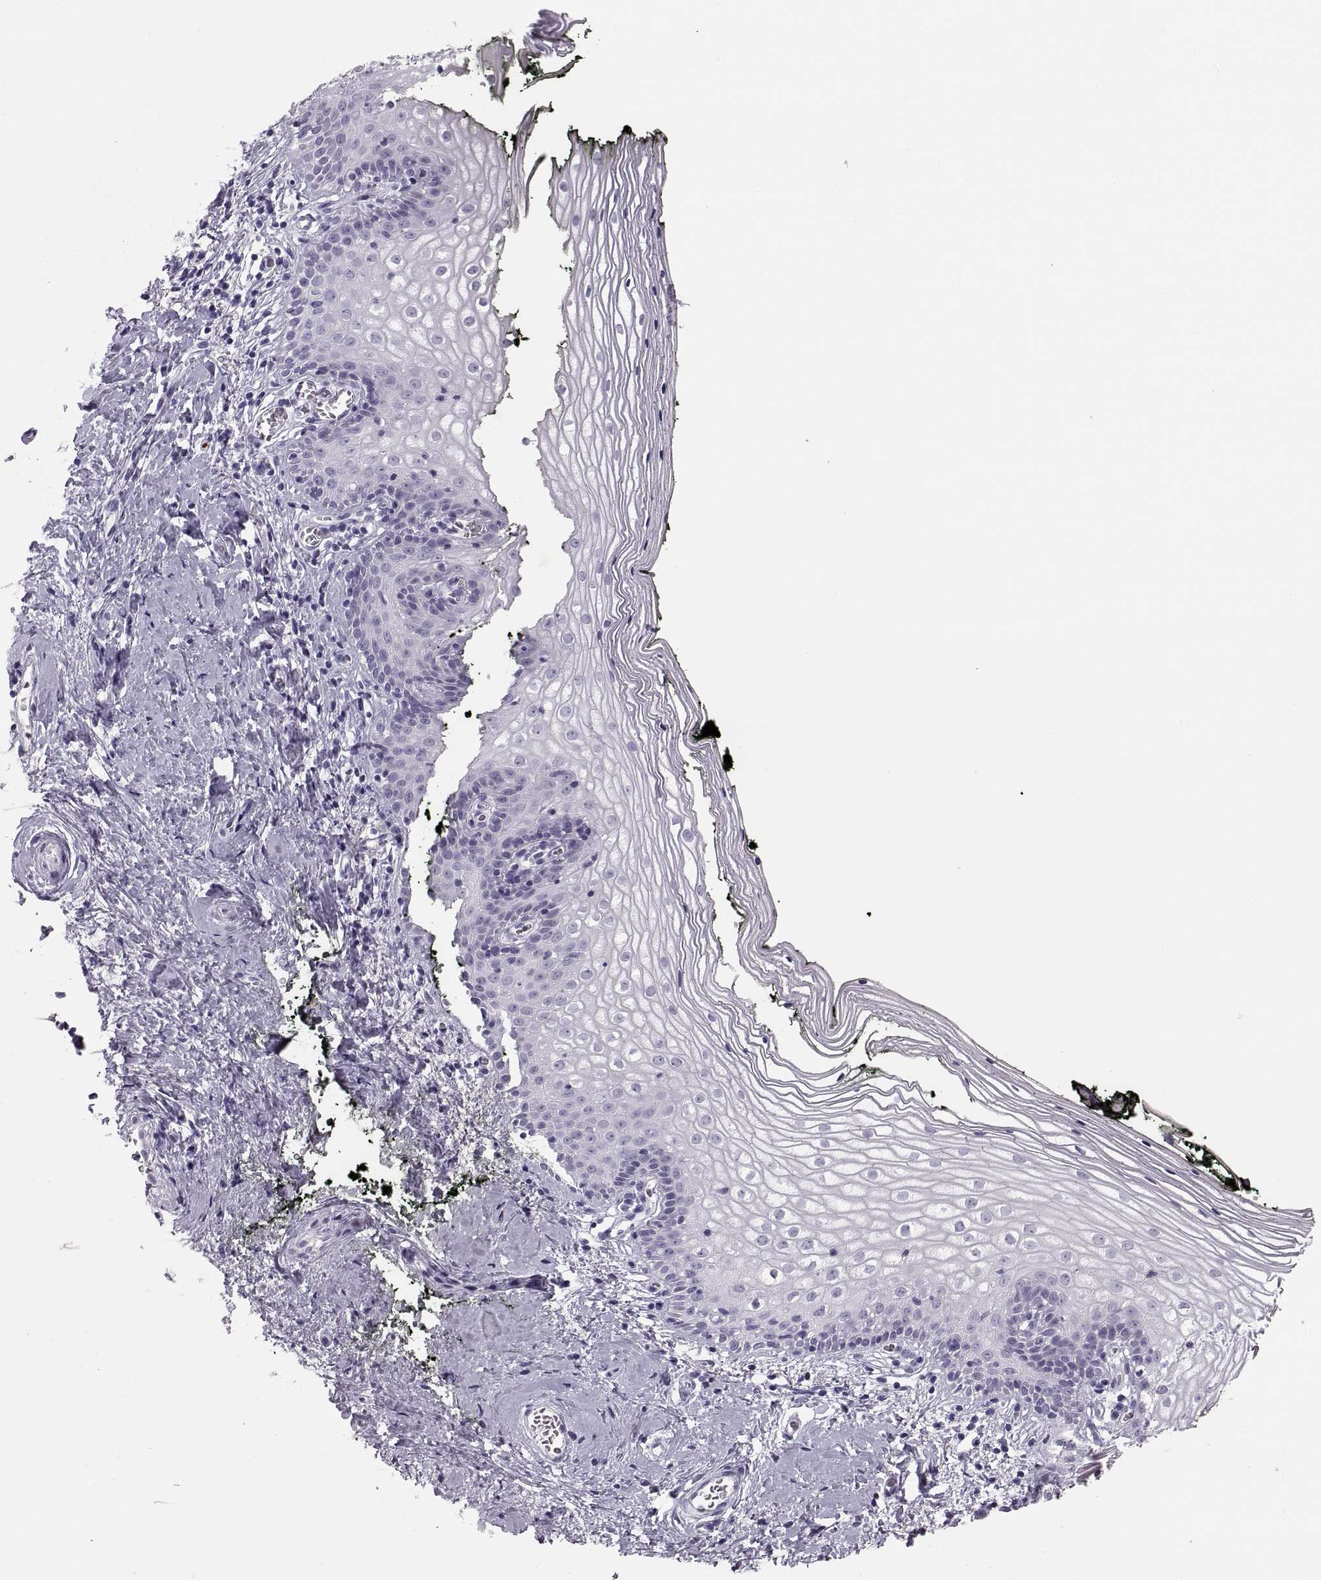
{"staining": {"intensity": "negative", "quantity": "none", "location": "none"}, "tissue": "vagina", "cell_type": "Squamous epithelial cells", "image_type": "normal", "snomed": [{"axis": "morphology", "description": "Normal tissue, NOS"}, {"axis": "topography", "description": "Vagina"}], "caption": "Immunohistochemical staining of benign vagina exhibits no significant positivity in squamous epithelial cells.", "gene": "MILR1", "patient": {"sex": "female", "age": 47}}